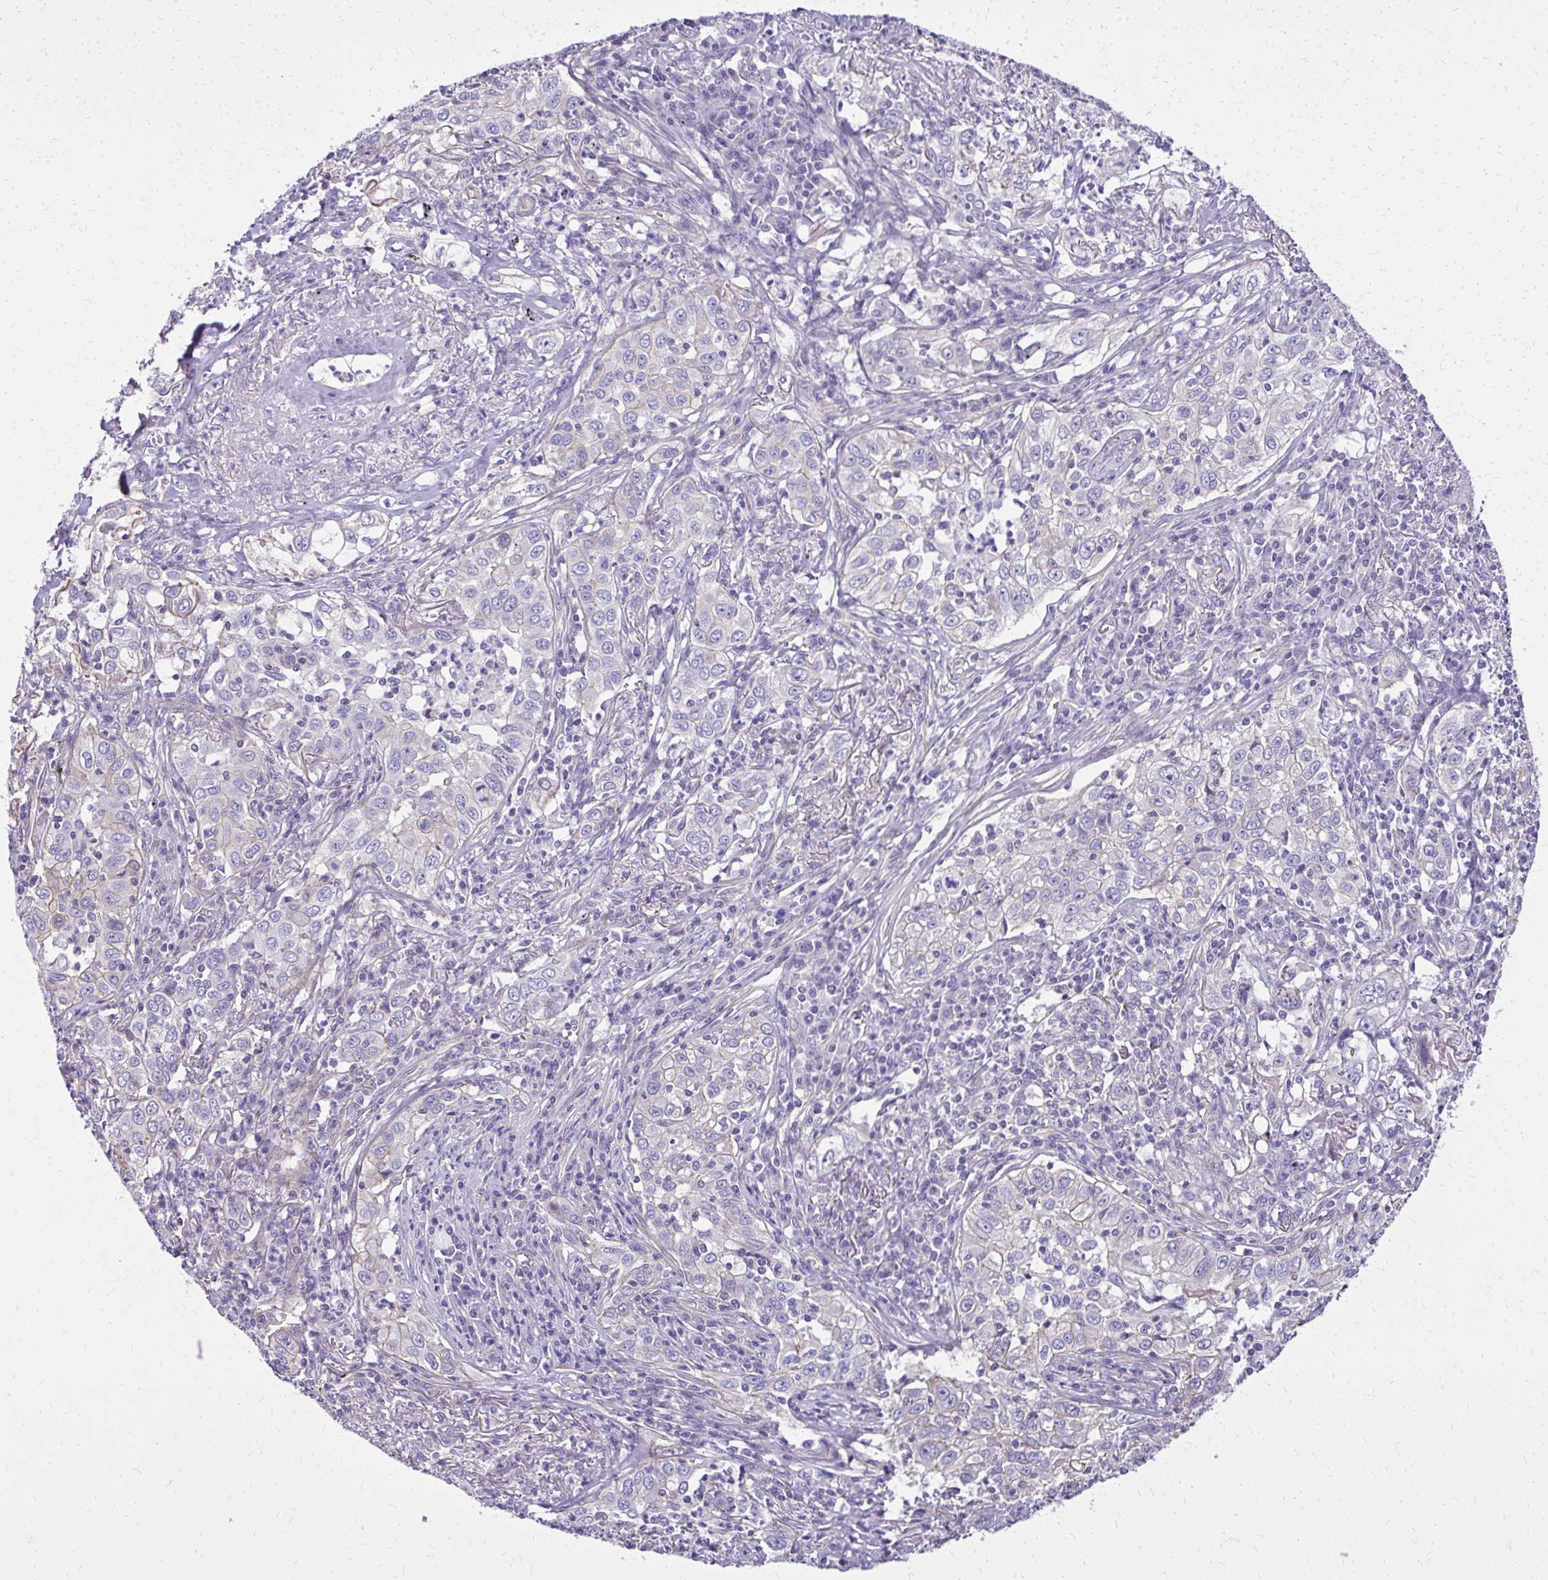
{"staining": {"intensity": "negative", "quantity": "none", "location": "none"}, "tissue": "lung cancer", "cell_type": "Tumor cells", "image_type": "cancer", "snomed": [{"axis": "morphology", "description": "Squamous cell carcinoma, NOS"}, {"axis": "topography", "description": "Lung"}], "caption": "This is a micrograph of immunohistochemistry (IHC) staining of lung squamous cell carcinoma, which shows no staining in tumor cells.", "gene": "RUNDC3B", "patient": {"sex": "male", "age": 71}}